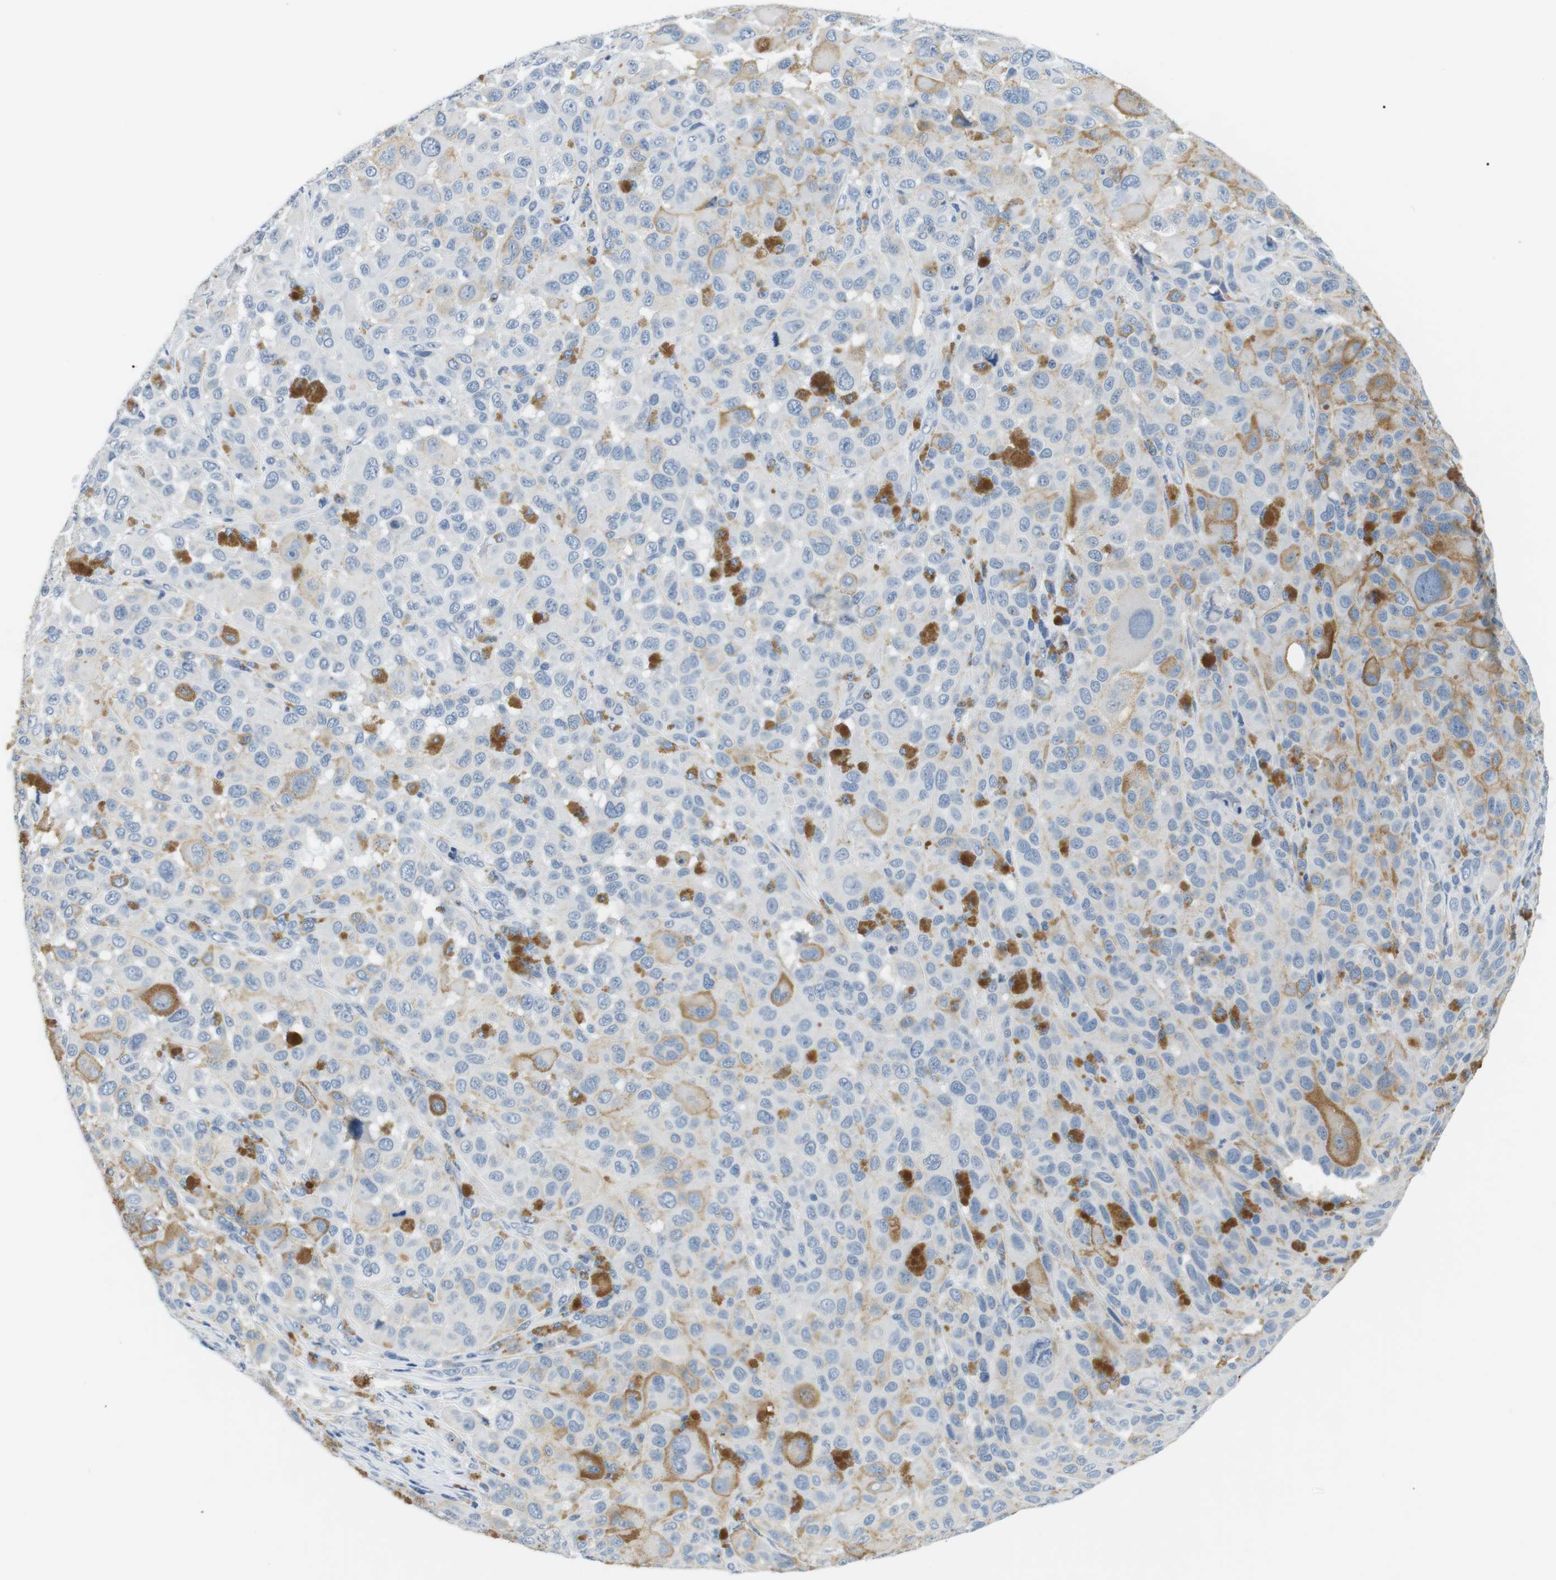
{"staining": {"intensity": "negative", "quantity": "none", "location": "none"}, "tissue": "melanoma", "cell_type": "Tumor cells", "image_type": "cancer", "snomed": [{"axis": "morphology", "description": "Malignant melanoma, NOS"}, {"axis": "topography", "description": "Skin"}], "caption": "The IHC micrograph has no significant staining in tumor cells of malignant melanoma tissue. (DAB IHC visualized using brightfield microscopy, high magnification).", "gene": "FCGRT", "patient": {"sex": "male", "age": 96}}